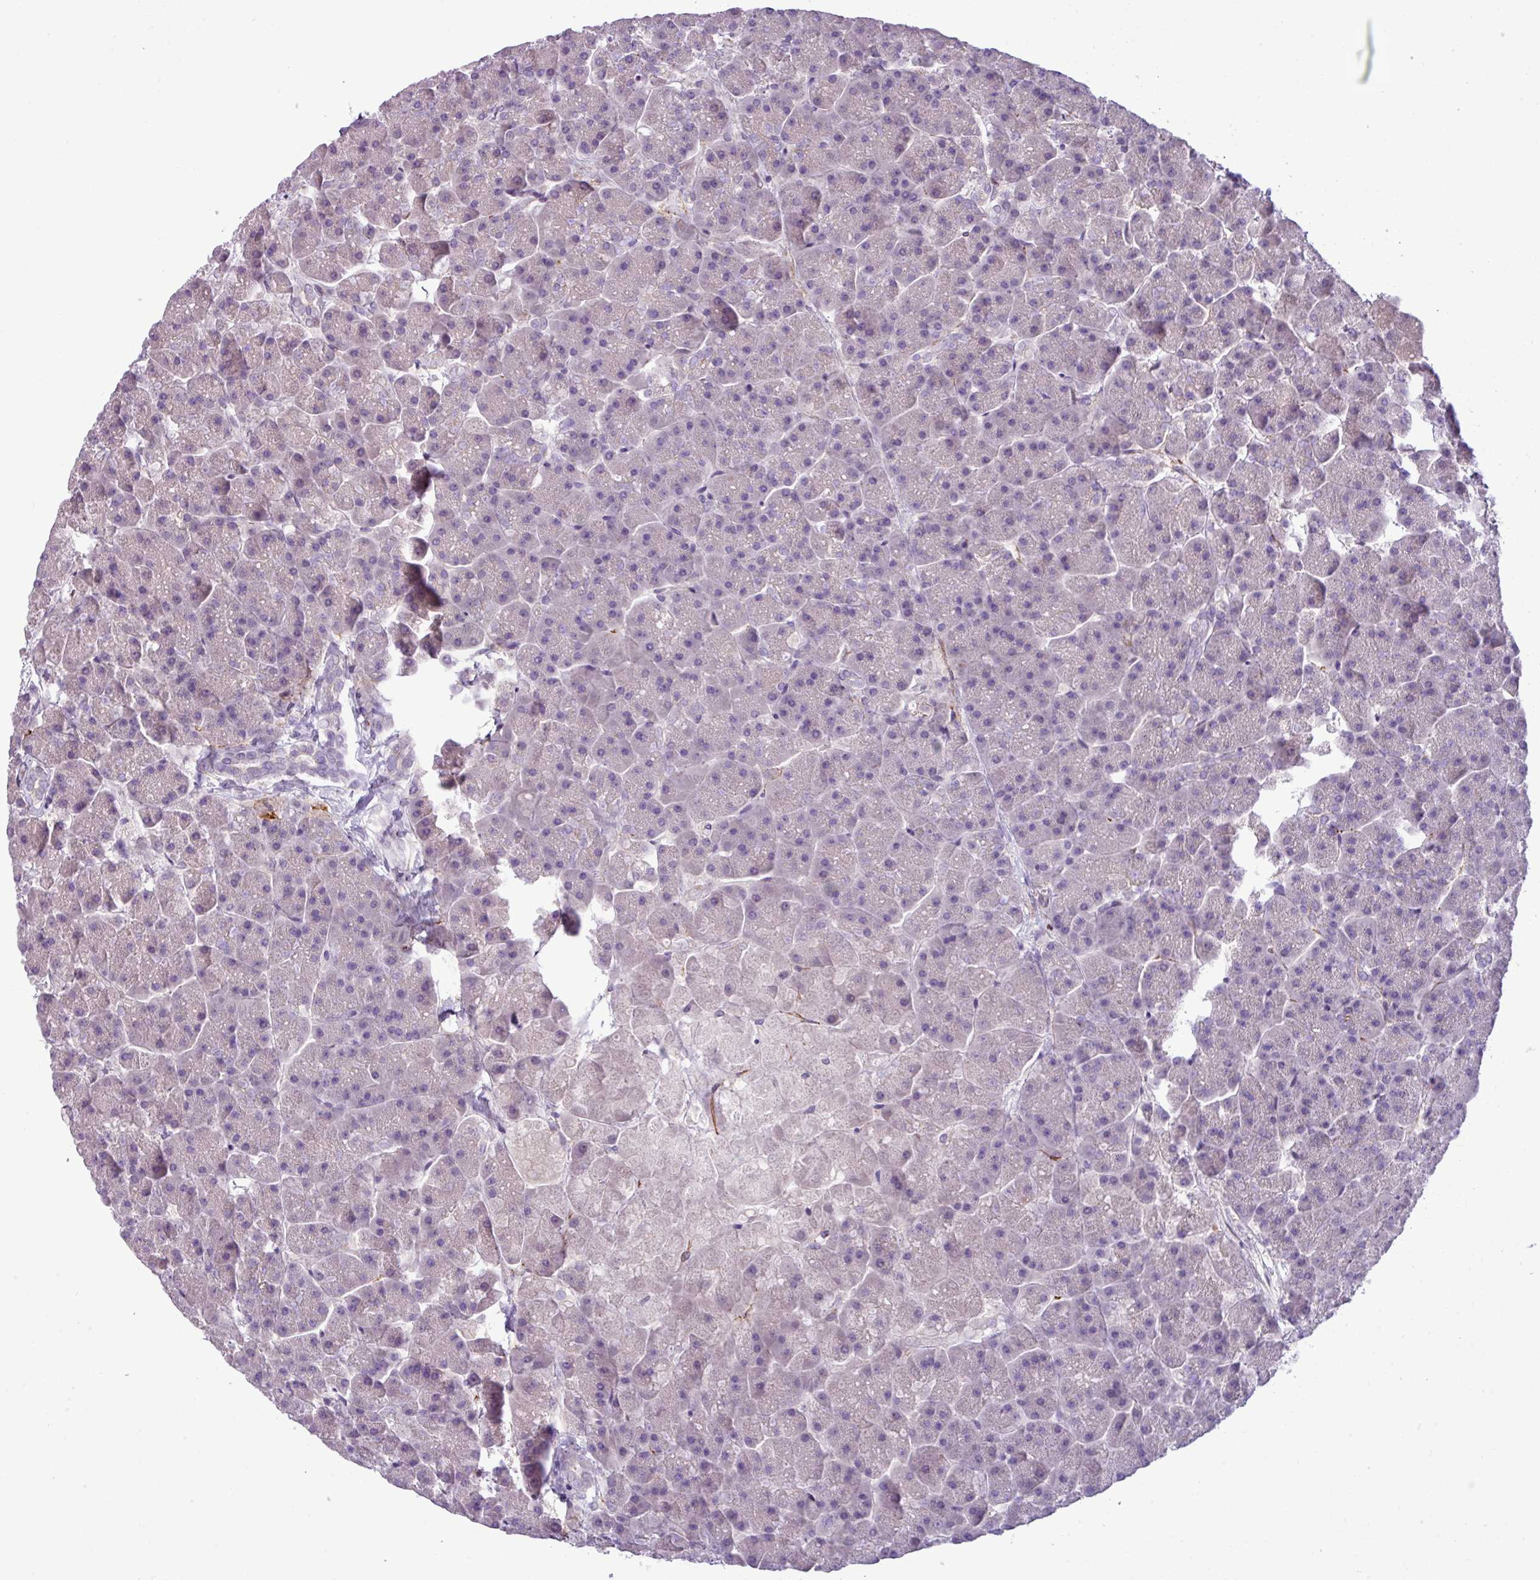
{"staining": {"intensity": "negative", "quantity": "none", "location": "none"}, "tissue": "pancreas", "cell_type": "Exocrine glandular cells", "image_type": "normal", "snomed": [{"axis": "morphology", "description": "Normal tissue, NOS"}, {"axis": "topography", "description": "Pancreas"}, {"axis": "topography", "description": "Peripheral nerve tissue"}], "caption": "The photomicrograph reveals no staining of exocrine glandular cells in unremarkable pancreas. The staining was performed using DAB (3,3'-diaminobenzidine) to visualize the protein expression in brown, while the nuclei were stained in blue with hematoxylin (Magnification: 20x).", "gene": "PARD6A", "patient": {"sex": "male", "age": 54}}